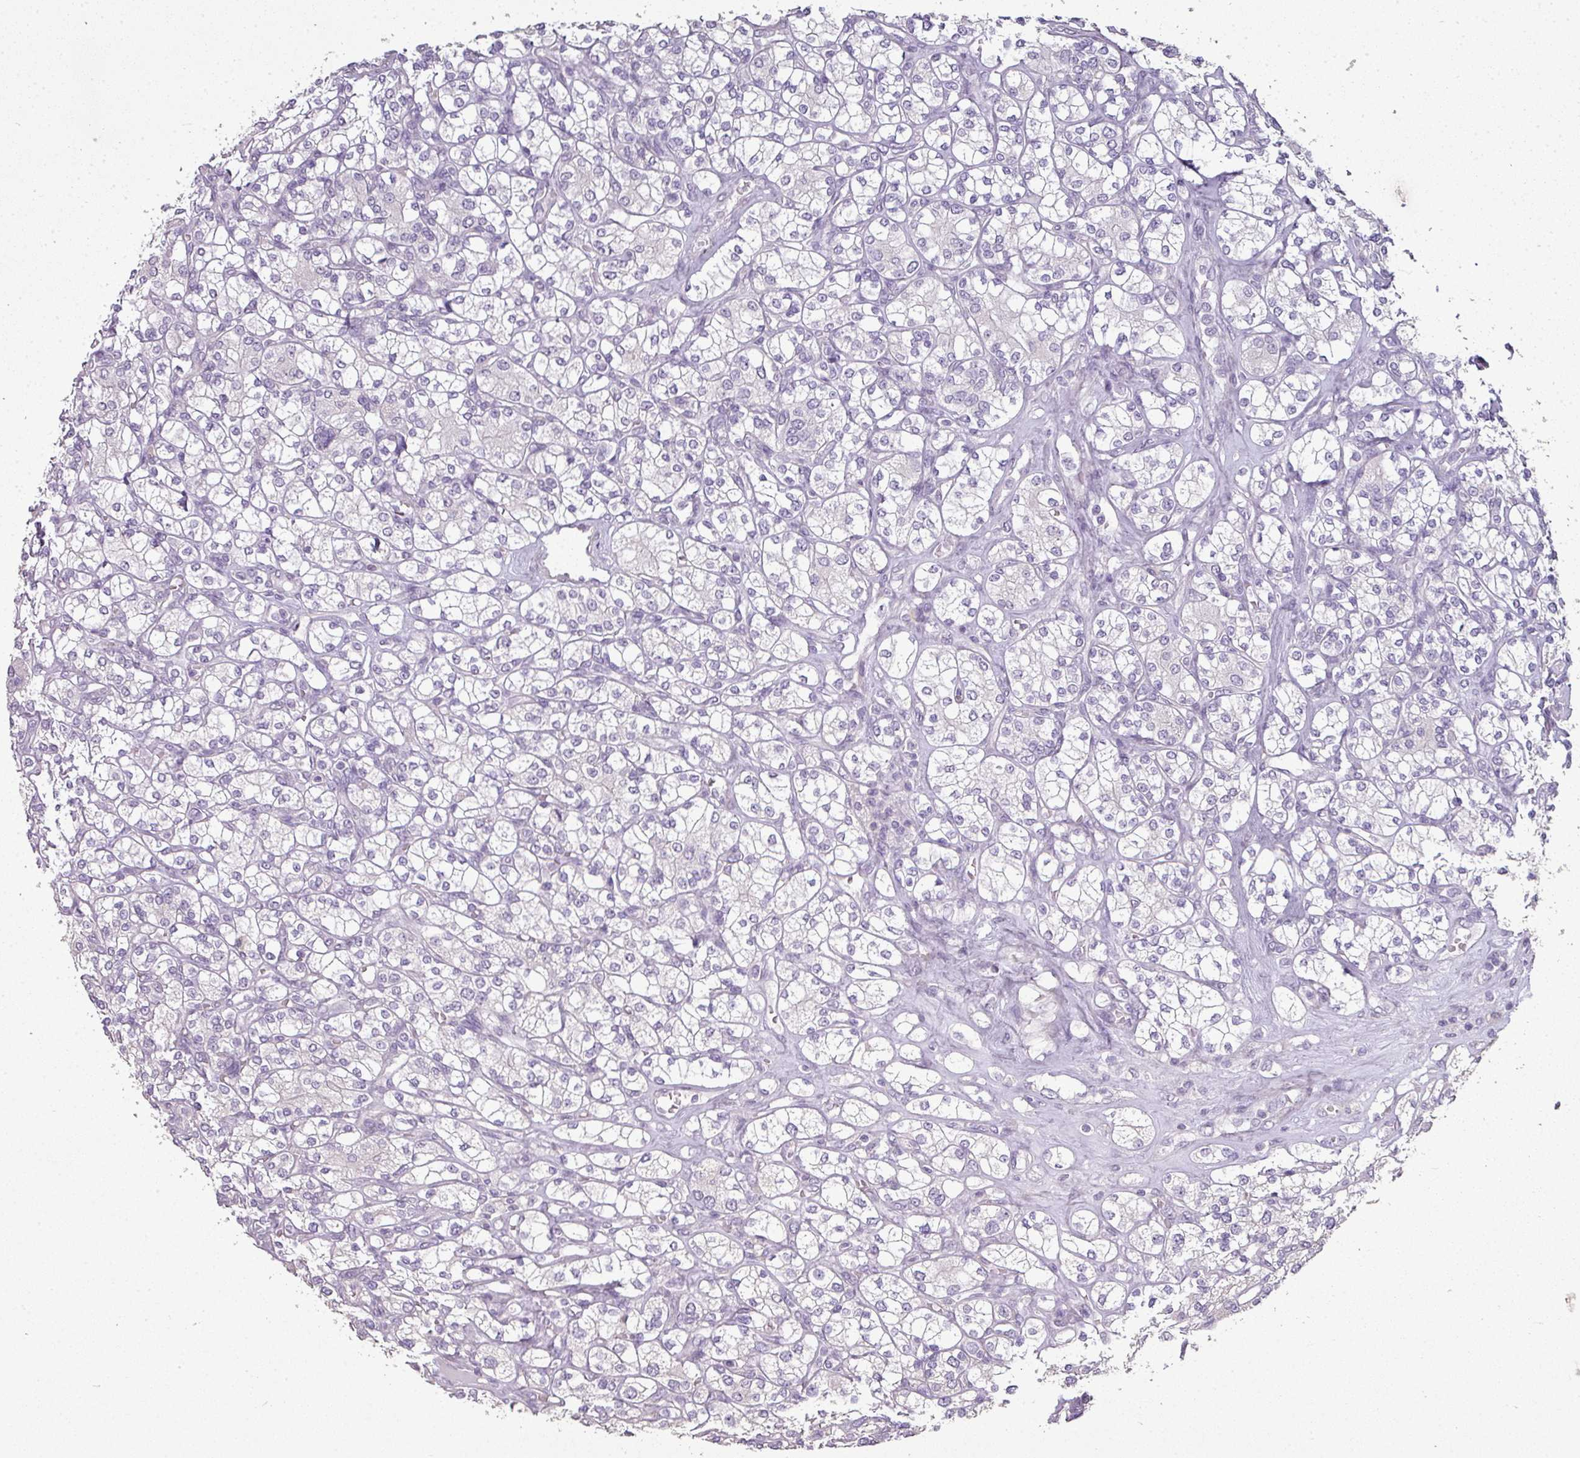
{"staining": {"intensity": "negative", "quantity": "none", "location": "none"}, "tissue": "renal cancer", "cell_type": "Tumor cells", "image_type": "cancer", "snomed": [{"axis": "morphology", "description": "Adenocarcinoma, NOS"}, {"axis": "topography", "description": "Kidney"}], "caption": "Tumor cells show no significant protein positivity in adenocarcinoma (renal).", "gene": "LY9", "patient": {"sex": "male", "age": 77}}